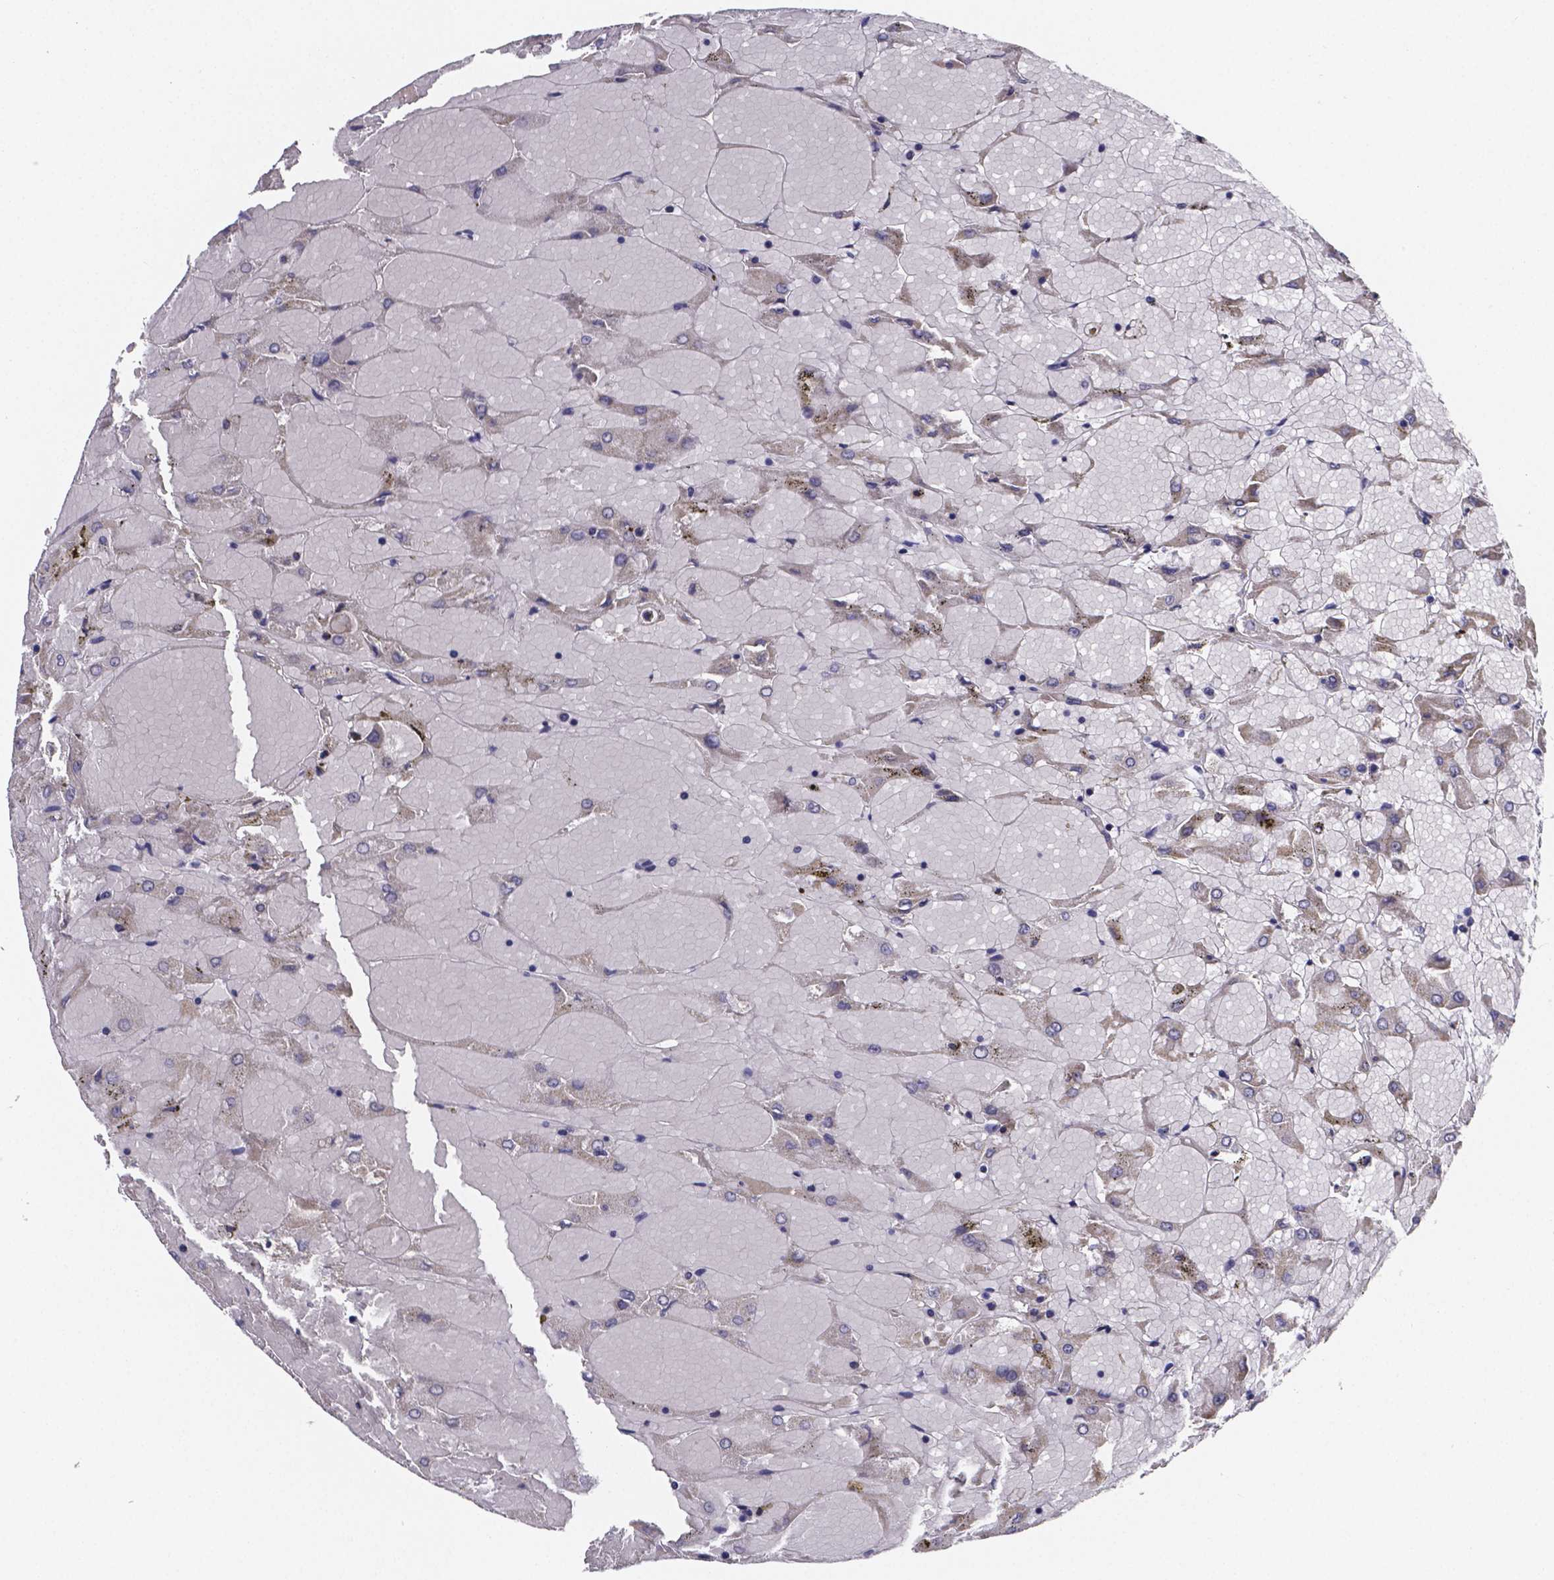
{"staining": {"intensity": "weak", "quantity": "<25%", "location": "cytoplasmic/membranous"}, "tissue": "renal cancer", "cell_type": "Tumor cells", "image_type": "cancer", "snomed": [{"axis": "morphology", "description": "Adenocarcinoma, NOS"}, {"axis": "topography", "description": "Kidney"}], "caption": "IHC micrograph of neoplastic tissue: renal cancer stained with DAB reveals no significant protein expression in tumor cells. The staining was performed using DAB (3,3'-diaminobenzidine) to visualize the protein expression in brown, while the nuclei were stained in blue with hematoxylin (Magnification: 20x).", "gene": "PAH", "patient": {"sex": "male", "age": 72}}